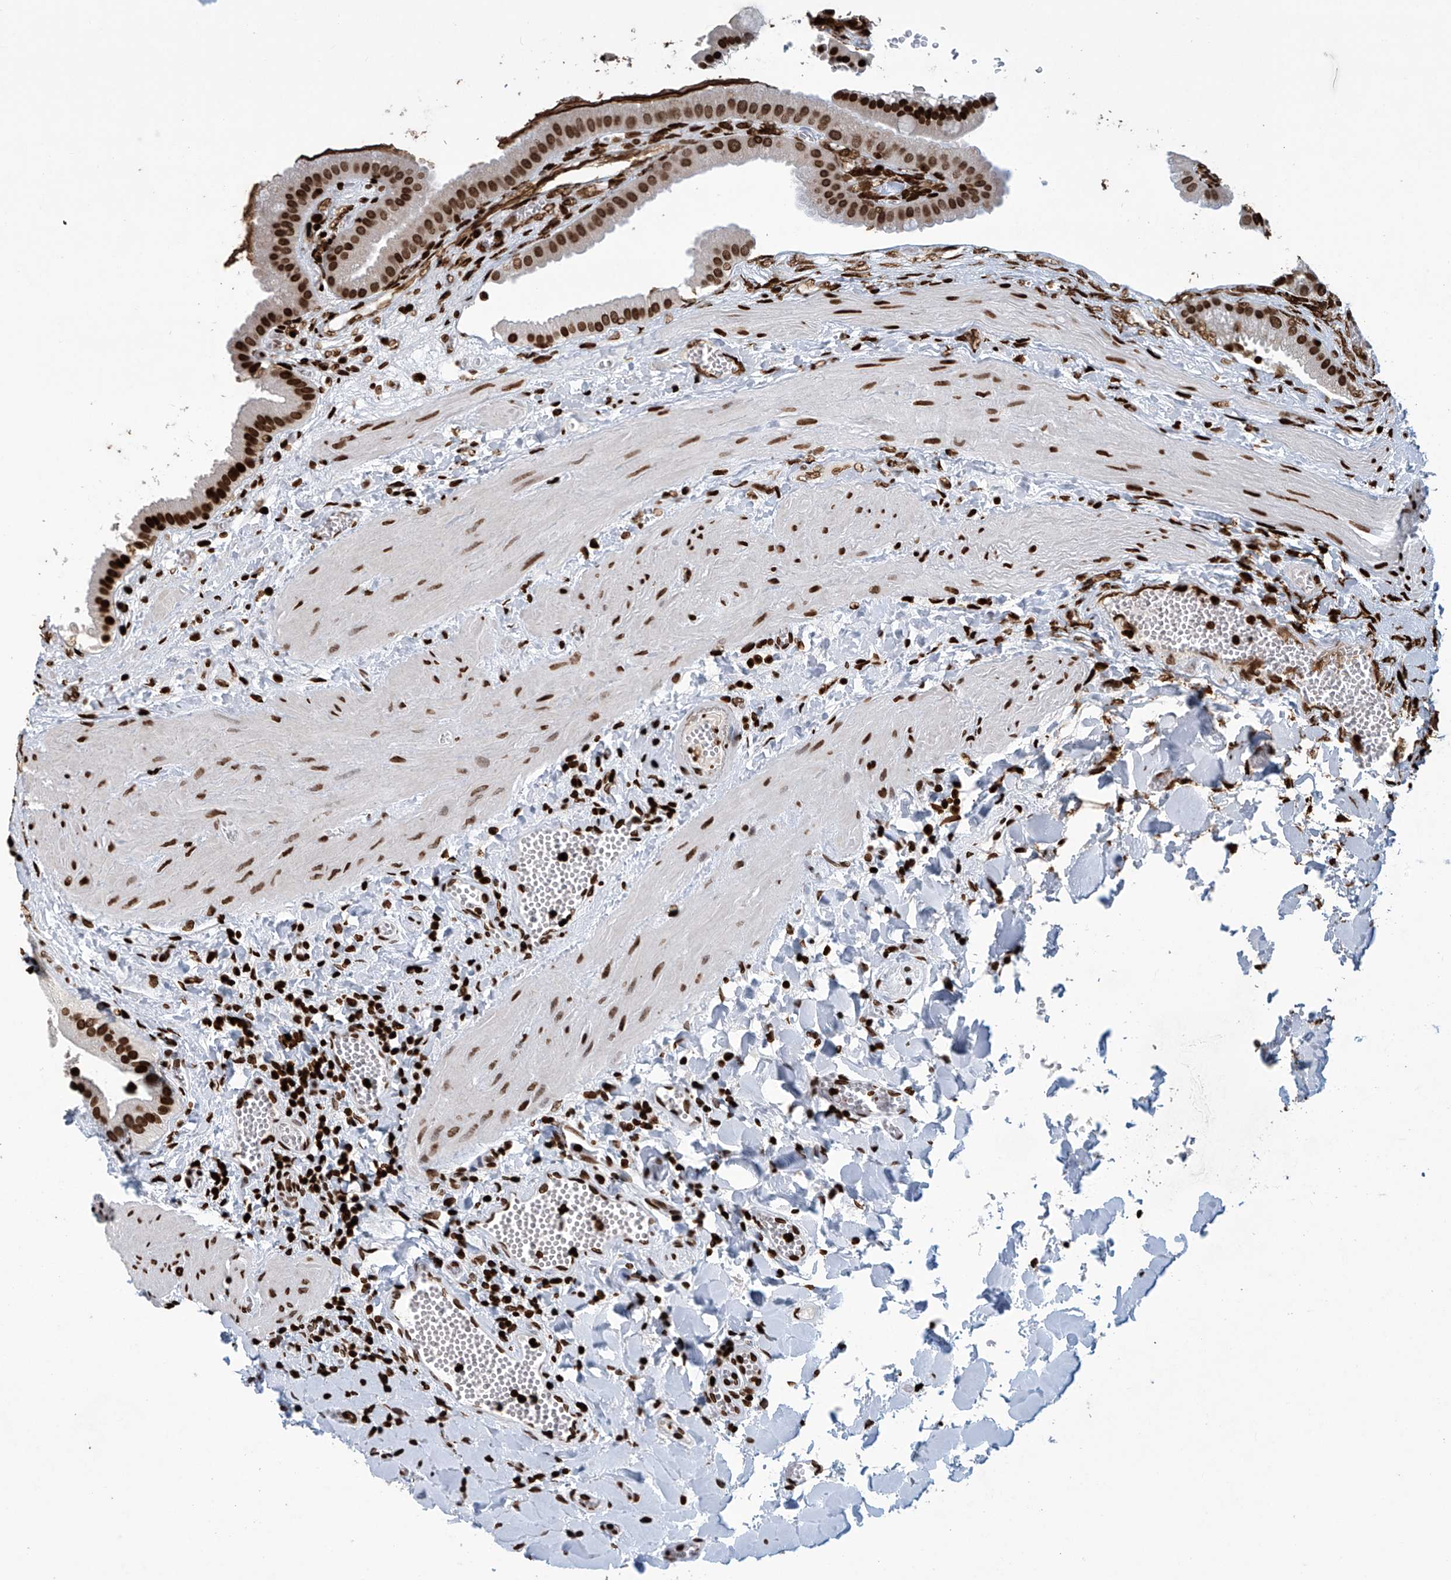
{"staining": {"intensity": "strong", "quantity": ">75%", "location": "nuclear"}, "tissue": "gallbladder", "cell_type": "Glandular cells", "image_type": "normal", "snomed": [{"axis": "morphology", "description": "Normal tissue, NOS"}, {"axis": "topography", "description": "Gallbladder"}], "caption": "Gallbladder was stained to show a protein in brown. There is high levels of strong nuclear expression in approximately >75% of glandular cells.", "gene": "H4C16", "patient": {"sex": "male", "age": 55}}